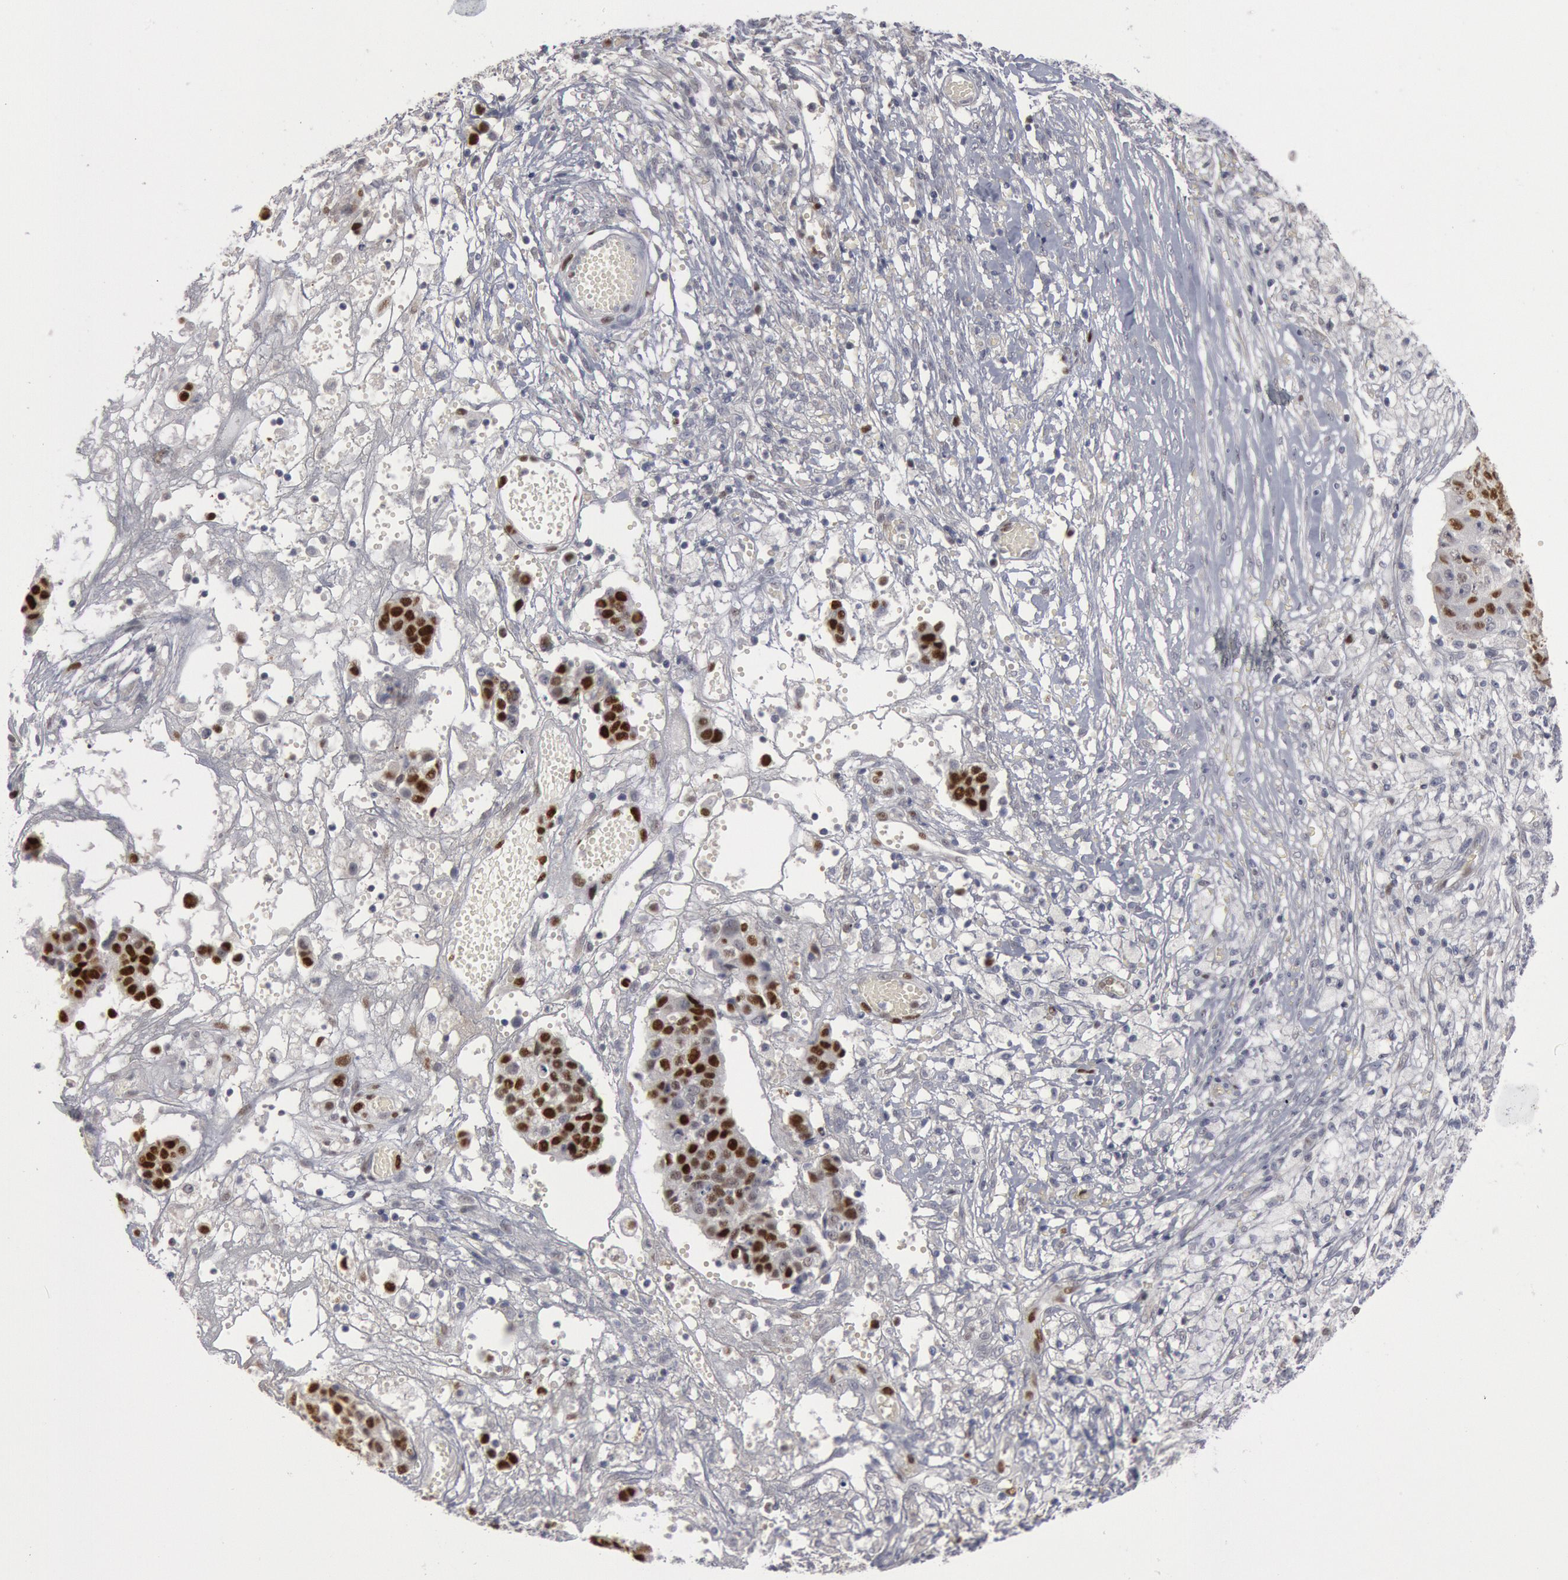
{"staining": {"intensity": "strong", "quantity": "25%-75%", "location": "nuclear"}, "tissue": "ovarian cancer", "cell_type": "Tumor cells", "image_type": "cancer", "snomed": [{"axis": "morphology", "description": "Carcinoma, endometroid"}, {"axis": "topography", "description": "Ovary"}], "caption": "Ovarian endometroid carcinoma stained with DAB IHC demonstrates high levels of strong nuclear staining in approximately 25%-75% of tumor cells.", "gene": "WDHD1", "patient": {"sex": "female", "age": 42}}